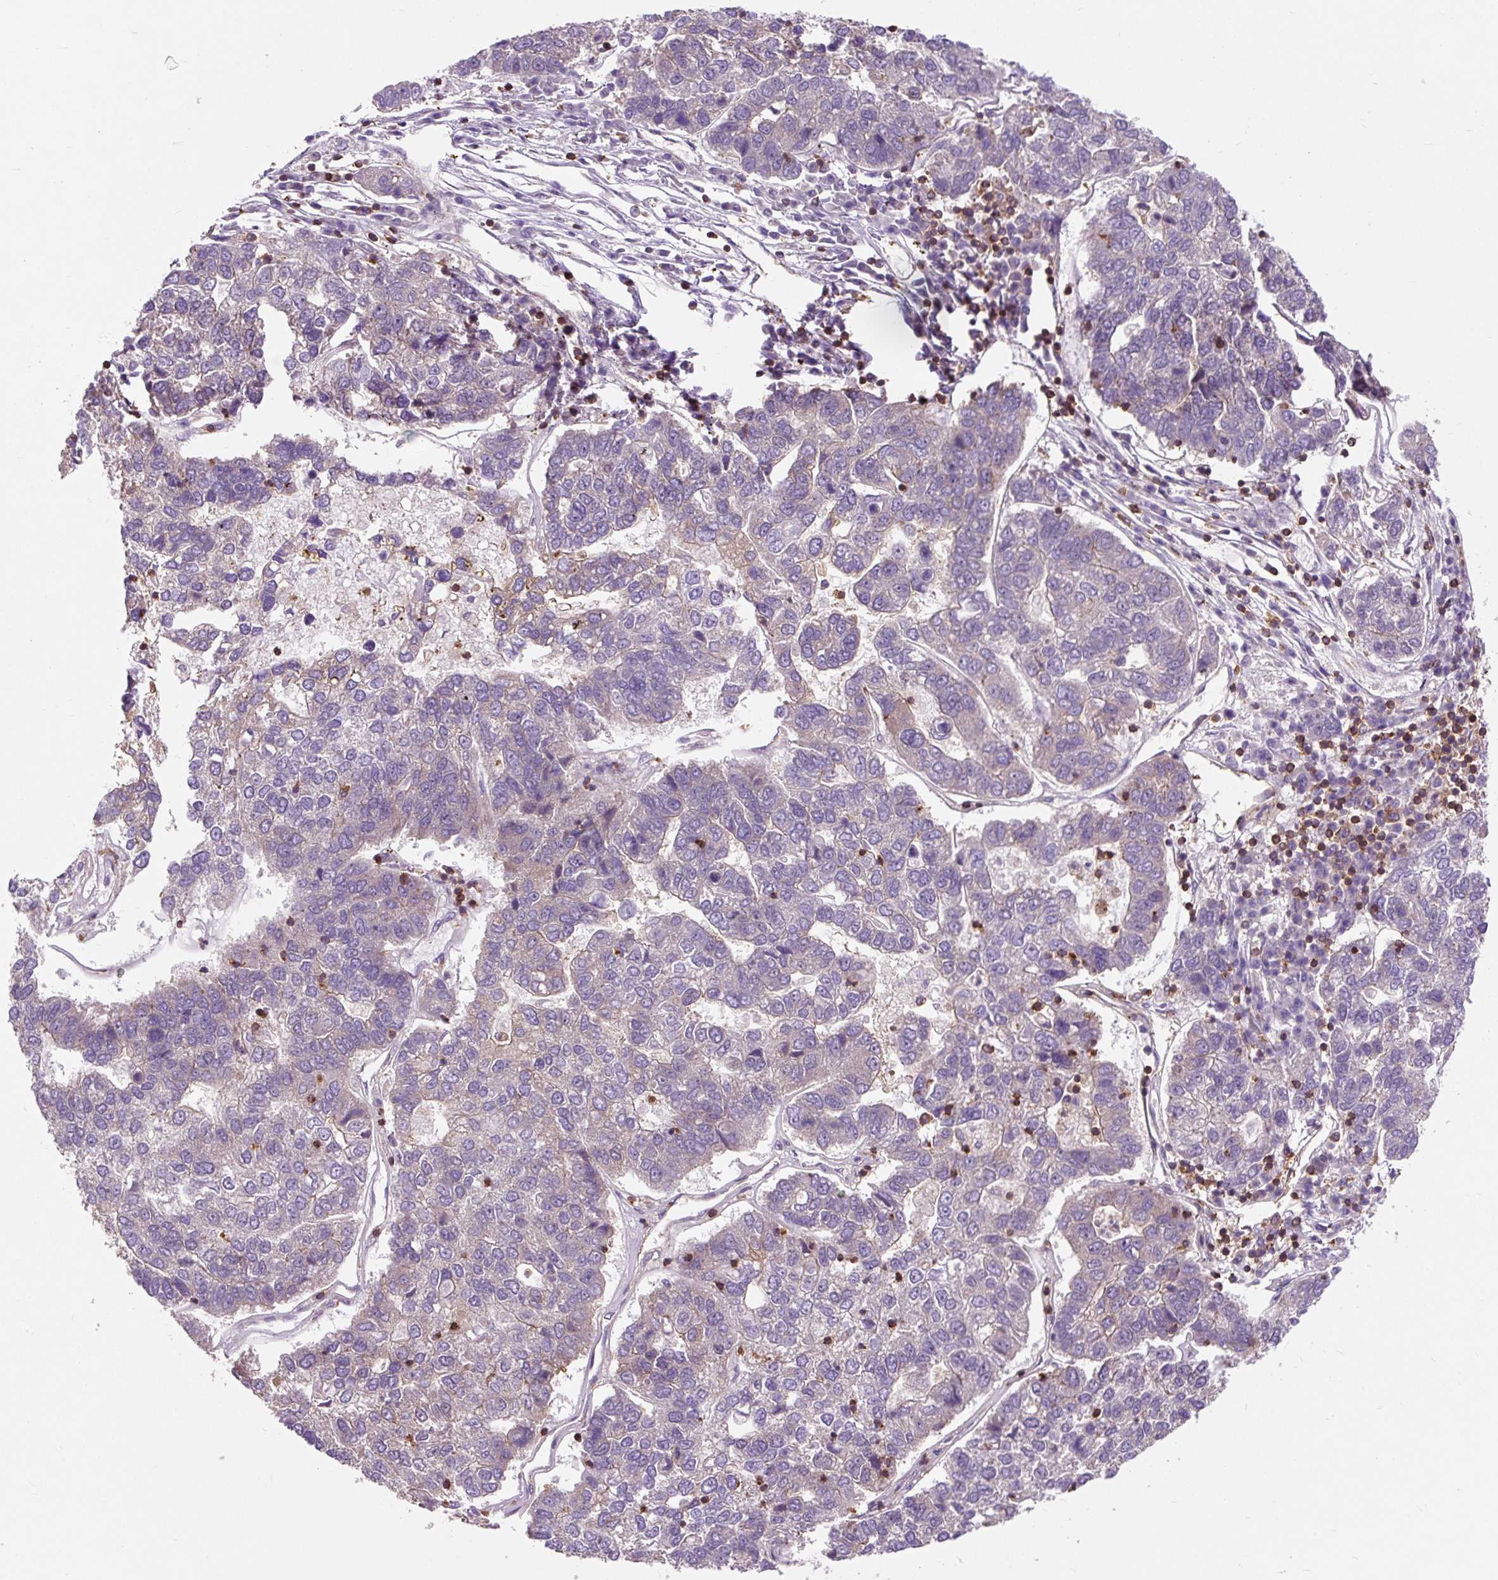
{"staining": {"intensity": "negative", "quantity": "none", "location": "none"}, "tissue": "pancreatic cancer", "cell_type": "Tumor cells", "image_type": "cancer", "snomed": [{"axis": "morphology", "description": "Adenocarcinoma, NOS"}, {"axis": "topography", "description": "Pancreas"}], "caption": "IHC of adenocarcinoma (pancreatic) exhibits no expression in tumor cells.", "gene": "CISD3", "patient": {"sex": "female", "age": 61}}